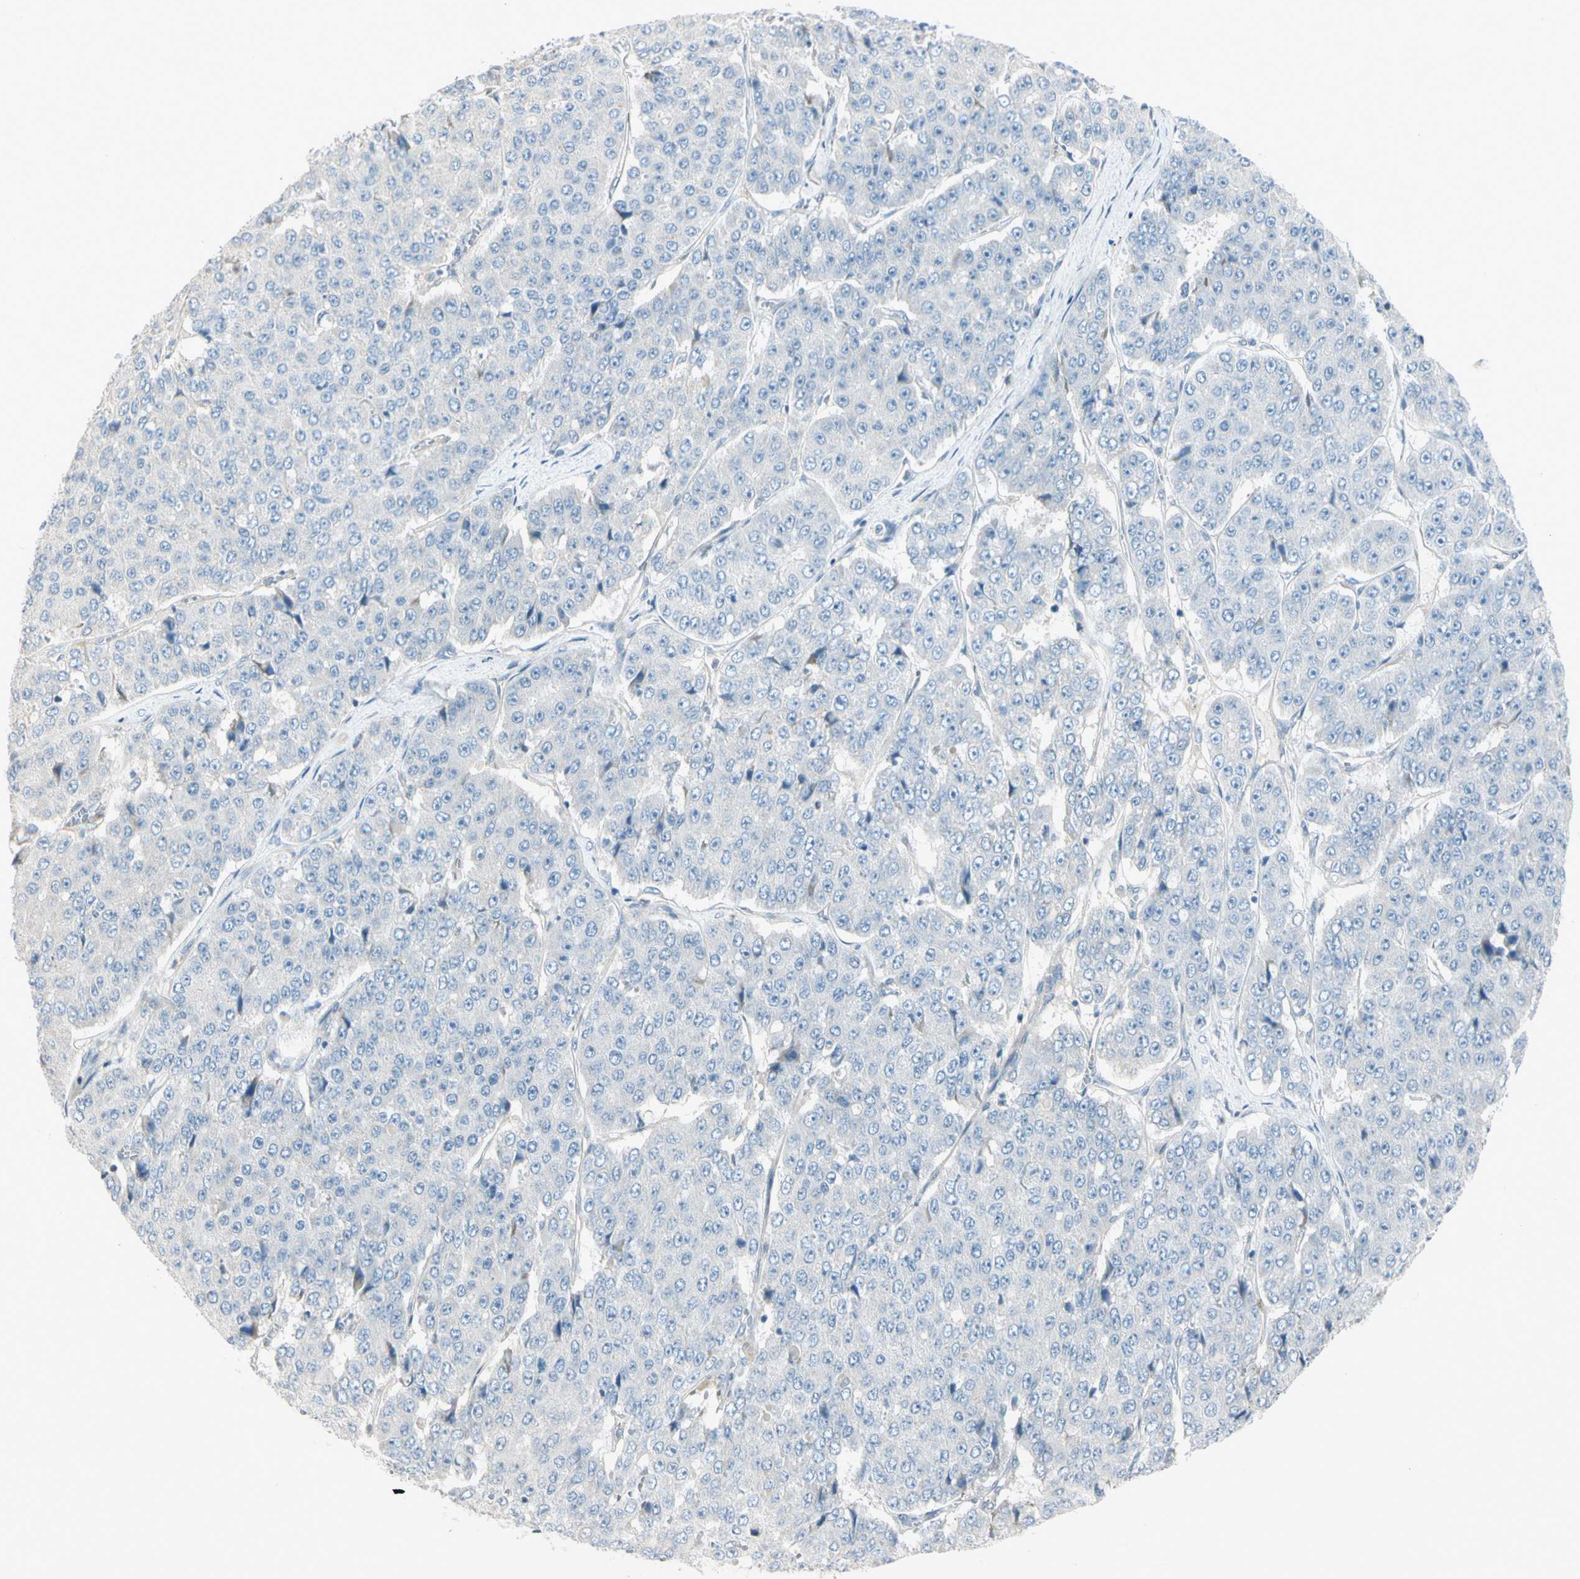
{"staining": {"intensity": "negative", "quantity": "none", "location": "none"}, "tissue": "pancreatic cancer", "cell_type": "Tumor cells", "image_type": "cancer", "snomed": [{"axis": "morphology", "description": "Adenocarcinoma, NOS"}, {"axis": "topography", "description": "Pancreas"}], "caption": "This is an immunohistochemistry micrograph of human pancreatic adenocarcinoma. There is no staining in tumor cells.", "gene": "CYP2E1", "patient": {"sex": "male", "age": 50}}